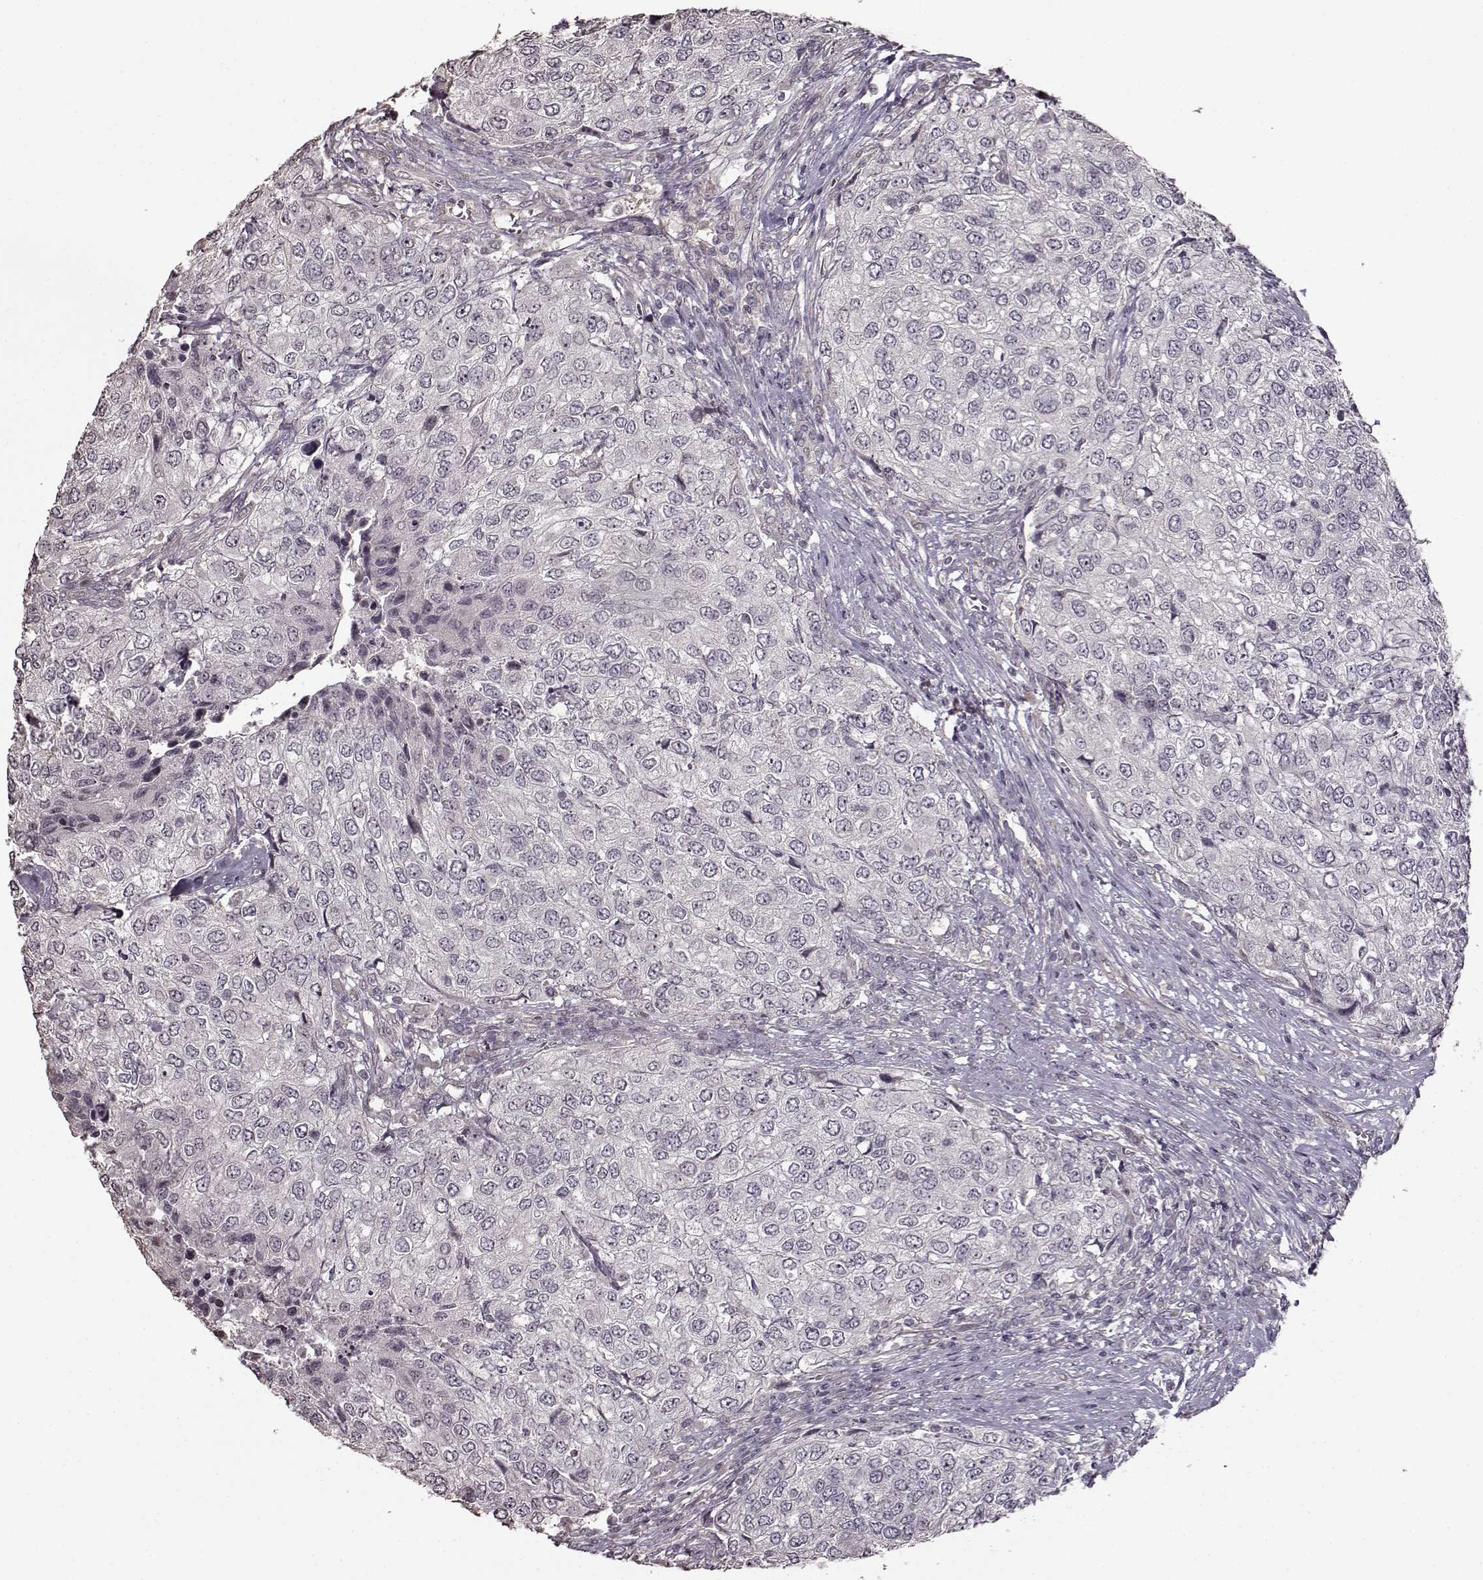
{"staining": {"intensity": "negative", "quantity": "none", "location": "none"}, "tissue": "urothelial cancer", "cell_type": "Tumor cells", "image_type": "cancer", "snomed": [{"axis": "morphology", "description": "Urothelial carcinoma, High grade"}, {"axis": "topography", "description": "Urinary bladder"}], "caption": "Immunohistochemical staining of human urothelial cancer reveals no significant positivity in tumor cells.", "gene": "FSHB", "patient": {"sex": "female", "age": 78}}